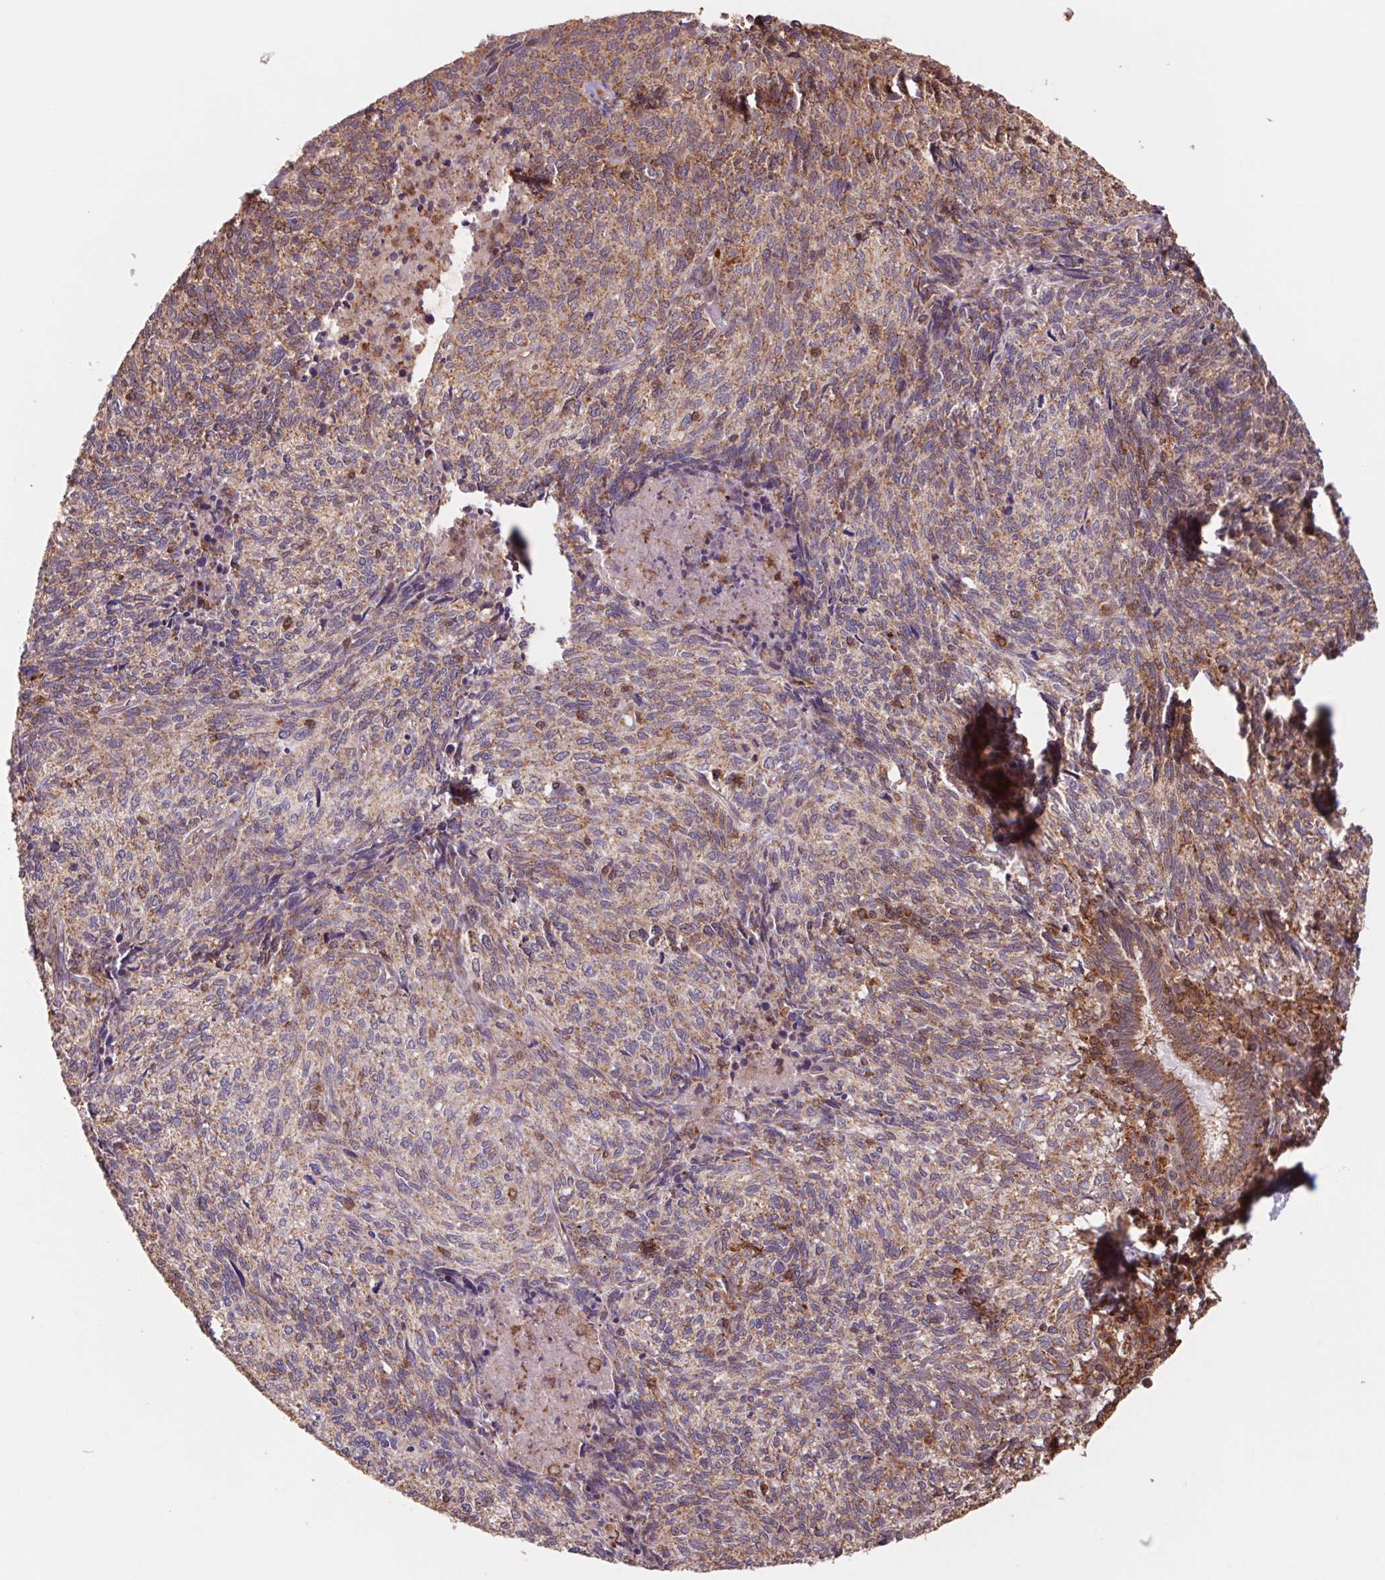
{"staining": {"intensity": "weak", "quantity": "25%-75%", "location": "cytoplasmic/membranous"}, "tissue": "cervical cancer", "cell_type": "Tumor cells", "image_type": "cancer", "snomed": [{"axis": "morphology", "description": "Squamous cell carcinoma, NOS"}, {"axis": "topography", "description": "Cervix"}], "caption": "A brown stain labels weak cytoplasmic/membranous positivity of a protein in cervical squamous cell carcinoma tumor cells.", "gene": "URM1", "patient": {"sex": "female", "age": 45}}